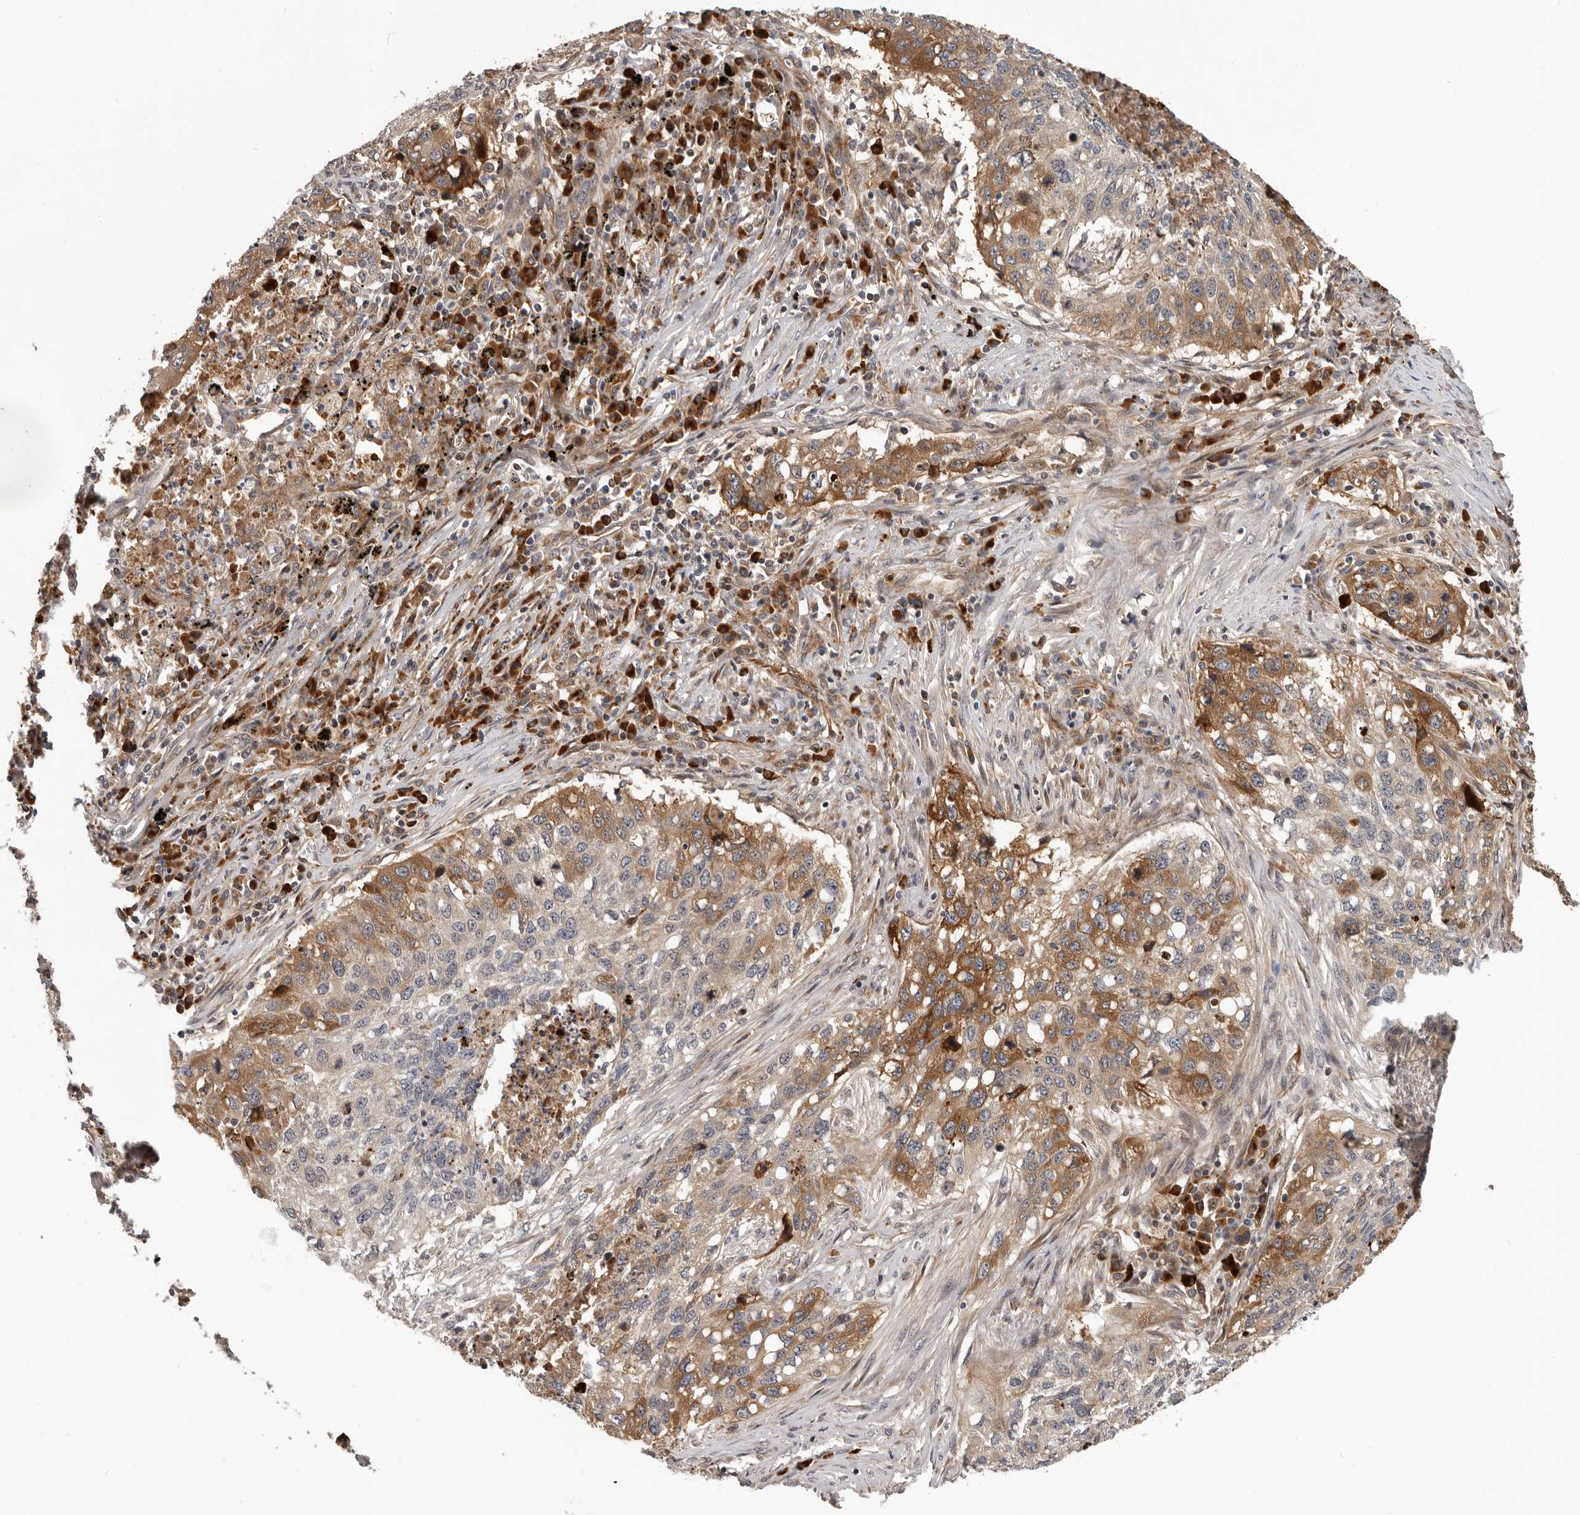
{"staining": {"intensity": "moderate", "quantity": "25%-75%", "location": "cytoplasmic/membranous"}, "tissue": "lung cancer", "cell_type": "Tumor cells", "image_type": "cancer", "snomed": [{"axis": "morphology", "description": "Squamous cell carcinoma, NOS"}, {"axis": "topography", "description": "Lung"}], "caption": "Immunohistochemical staining of human lung cancer (squamous cell carcinoma) shows medium levels of moderate cytoplasmic/membranous protein staining in approximately 25%-75% of tumor cells.", "gene": "RNF157", "patient": {"sex": "female", "age": 63}}